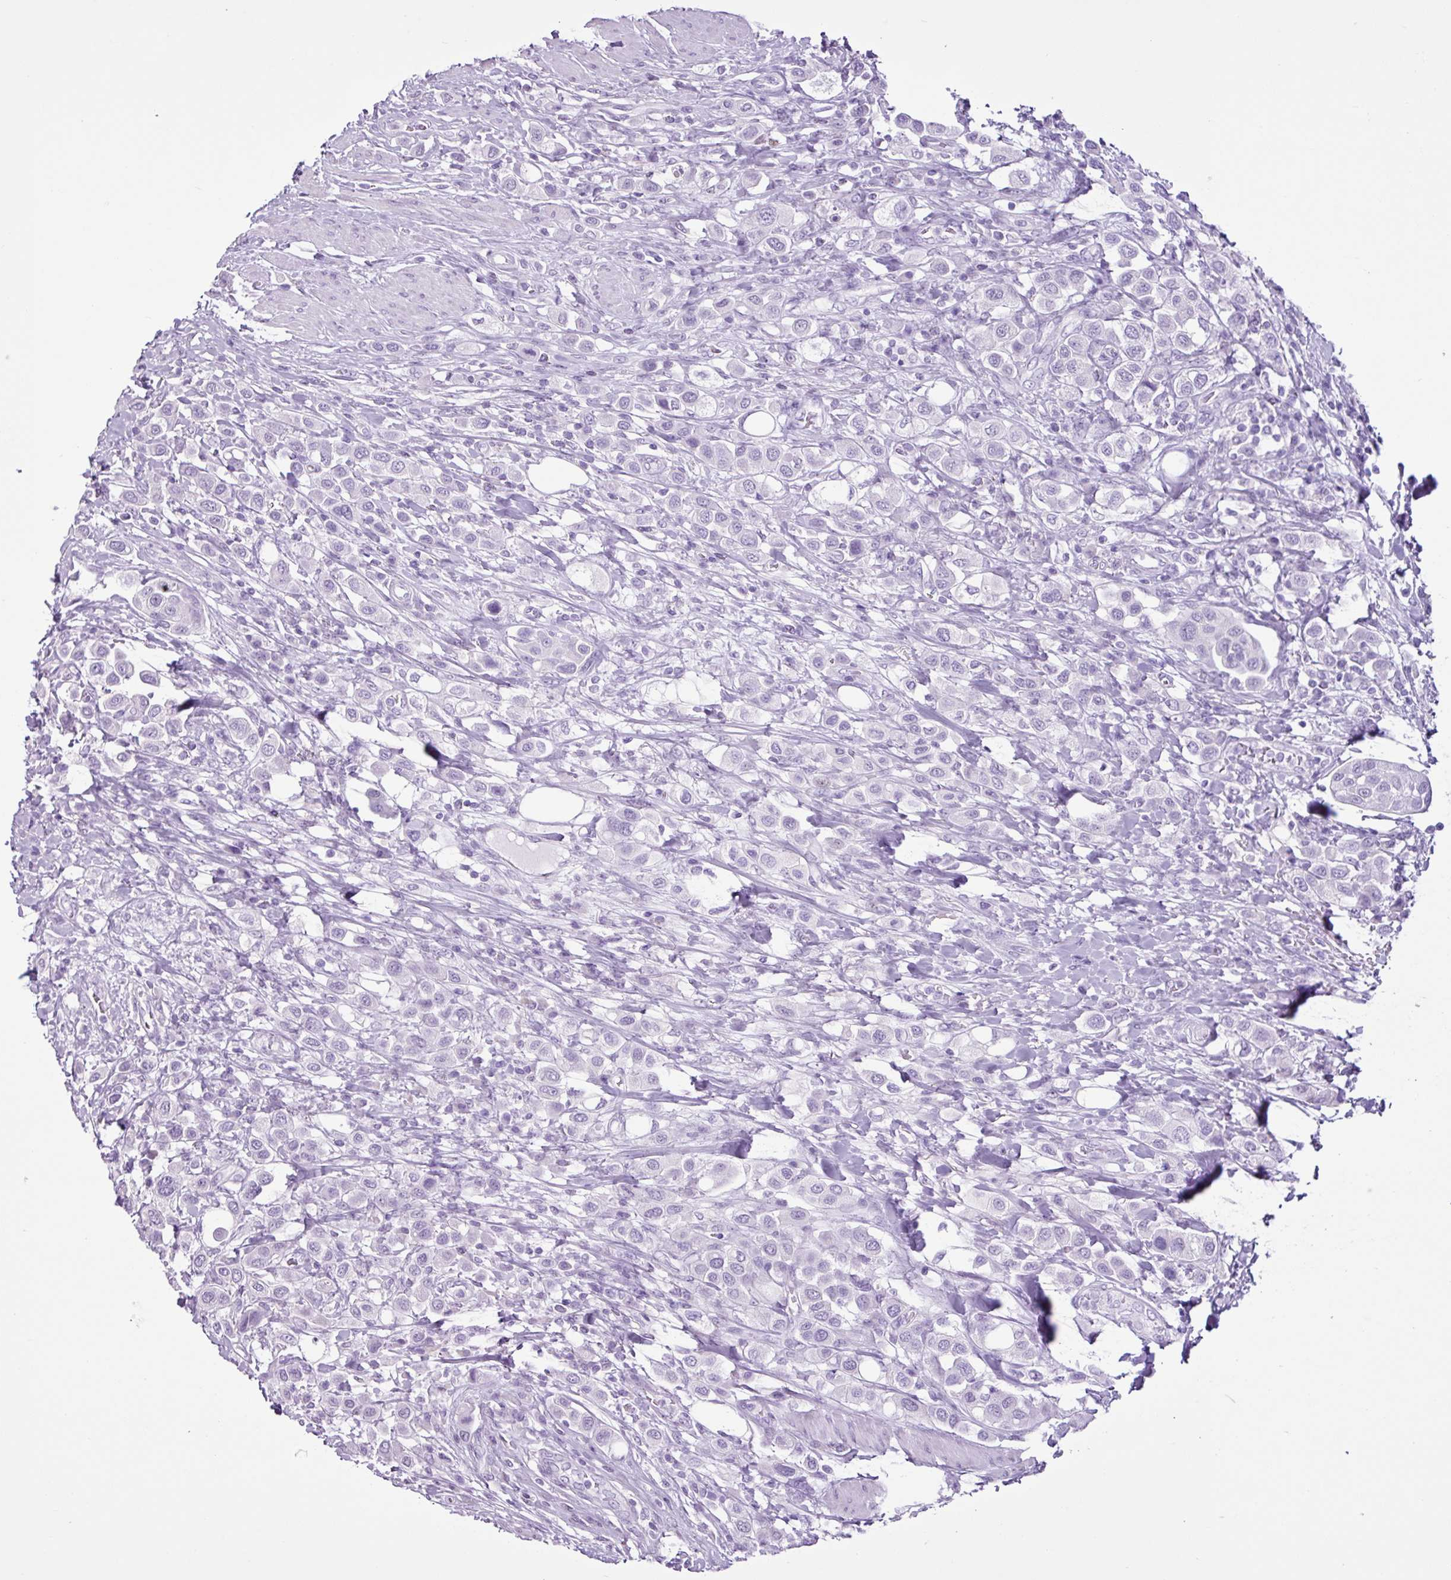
{"staining": {"intensity": "negative", "quantity": "none", "location": "none"}, "tissue": "urothelial cancer", "cell_type": "Tumor cells", "image_type": "cancer", "snomed": [{"axis": "morphology", "description": "Urothelial carcinoma, High grade"}, {"axis": "topography", "description": "Urinary bladder"}], "caption": "DAB (3,3'-diaminobenzidine) immunohistochemical staining of urothelial carcinoma (high-grade) exhibits no significant staining in tumor cells.", "gene": "PGR", "patient": {"sex": "male", "age": 50}}